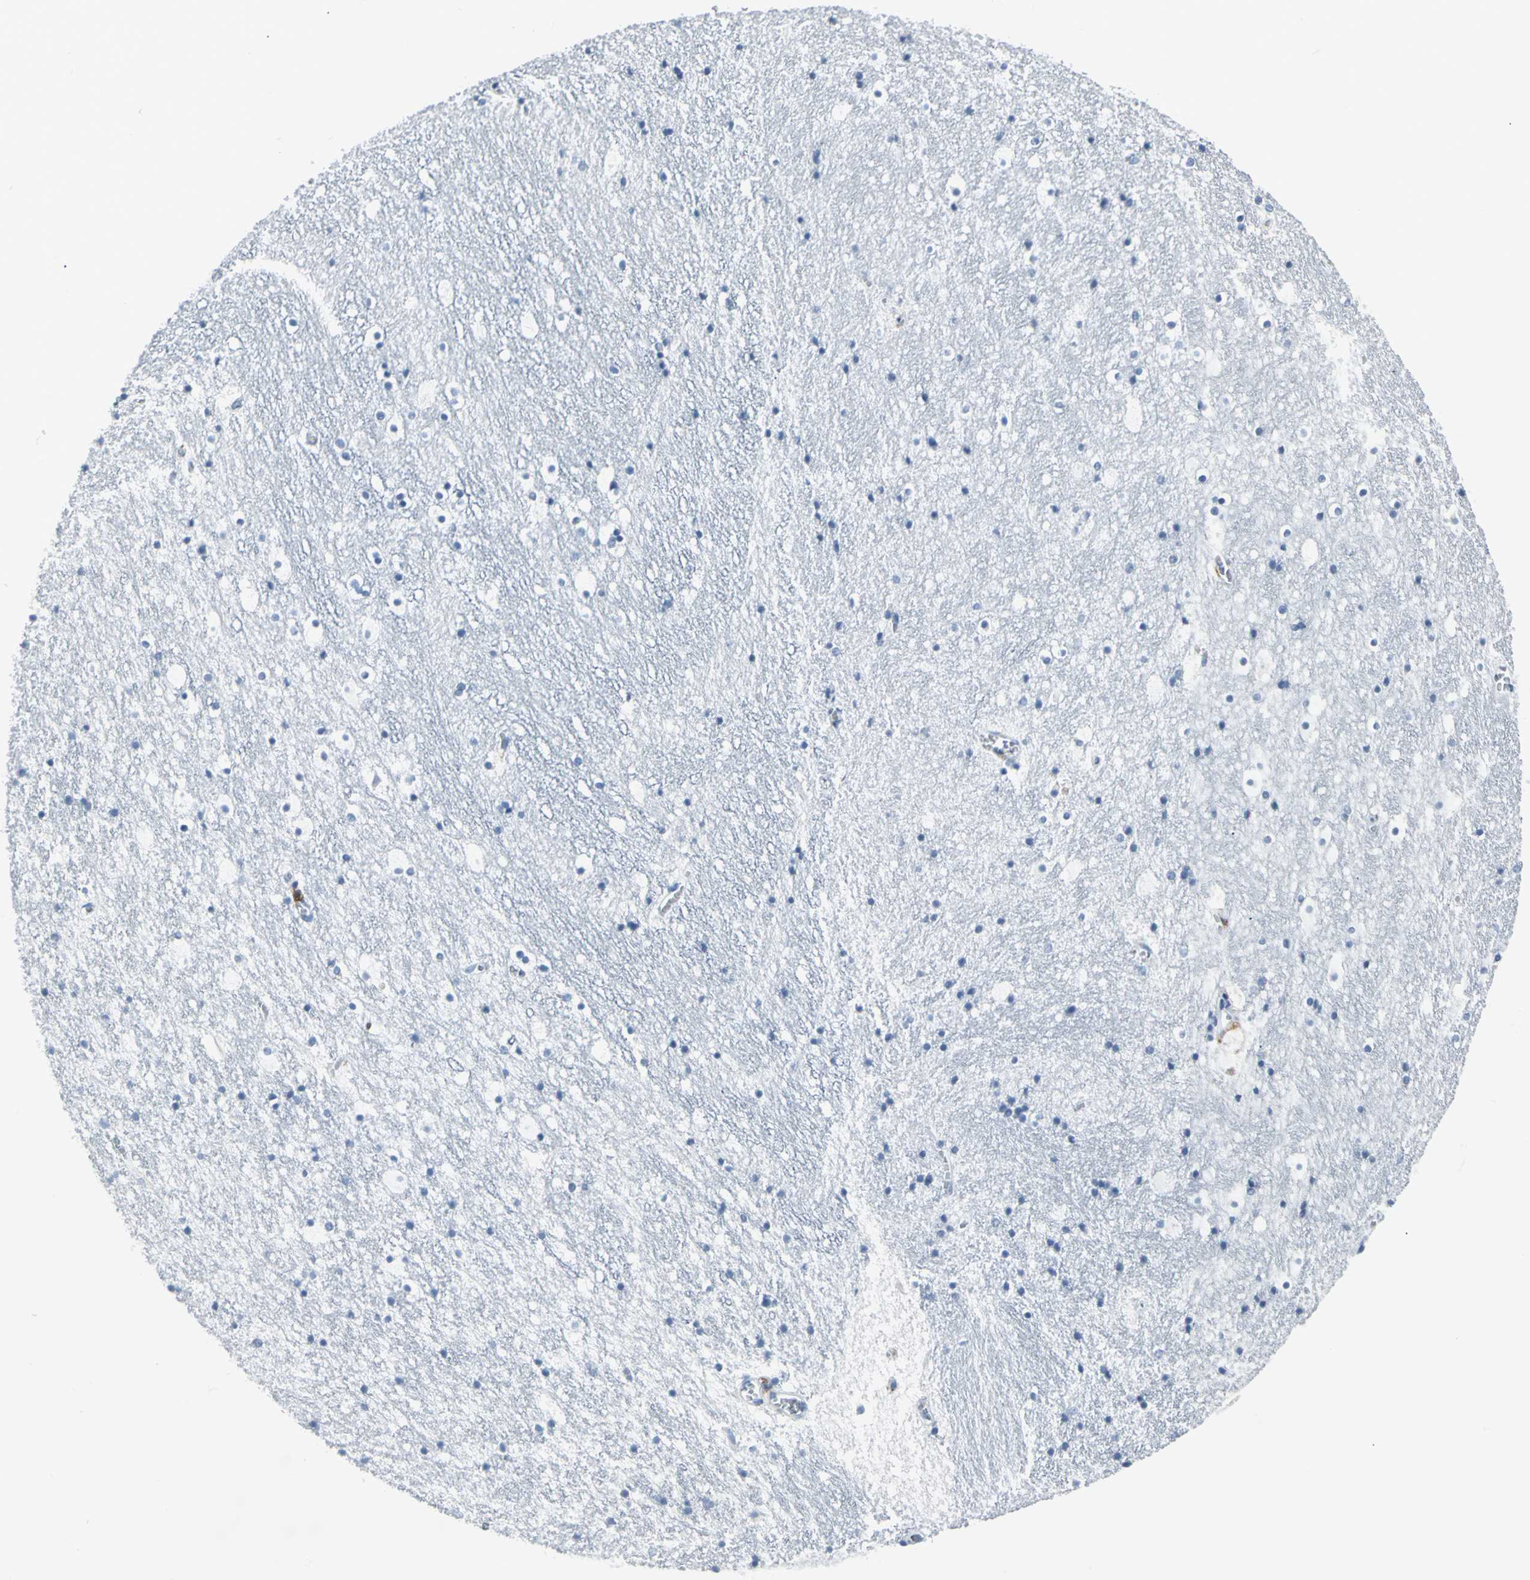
{"staining": {"intensity": "negative", "quantity": "none", "location": "none"}, "tissue": "hippocampus", "cell_type": "Glial cells", "image_type": "normal", "snomed": [{"axis": "morphology", "description": "Normal tissue, NOS"}, {"axis": "topography", "description": "Hippocampus"}], "caption": "Glial cells show no significant protein expression in benign hippocampus. (DAB immunohistochemistry (IHC) with hematoxylin counter stain).", "gene": "IQGAP2", "patient": {"sex": "male", "age": 45}}